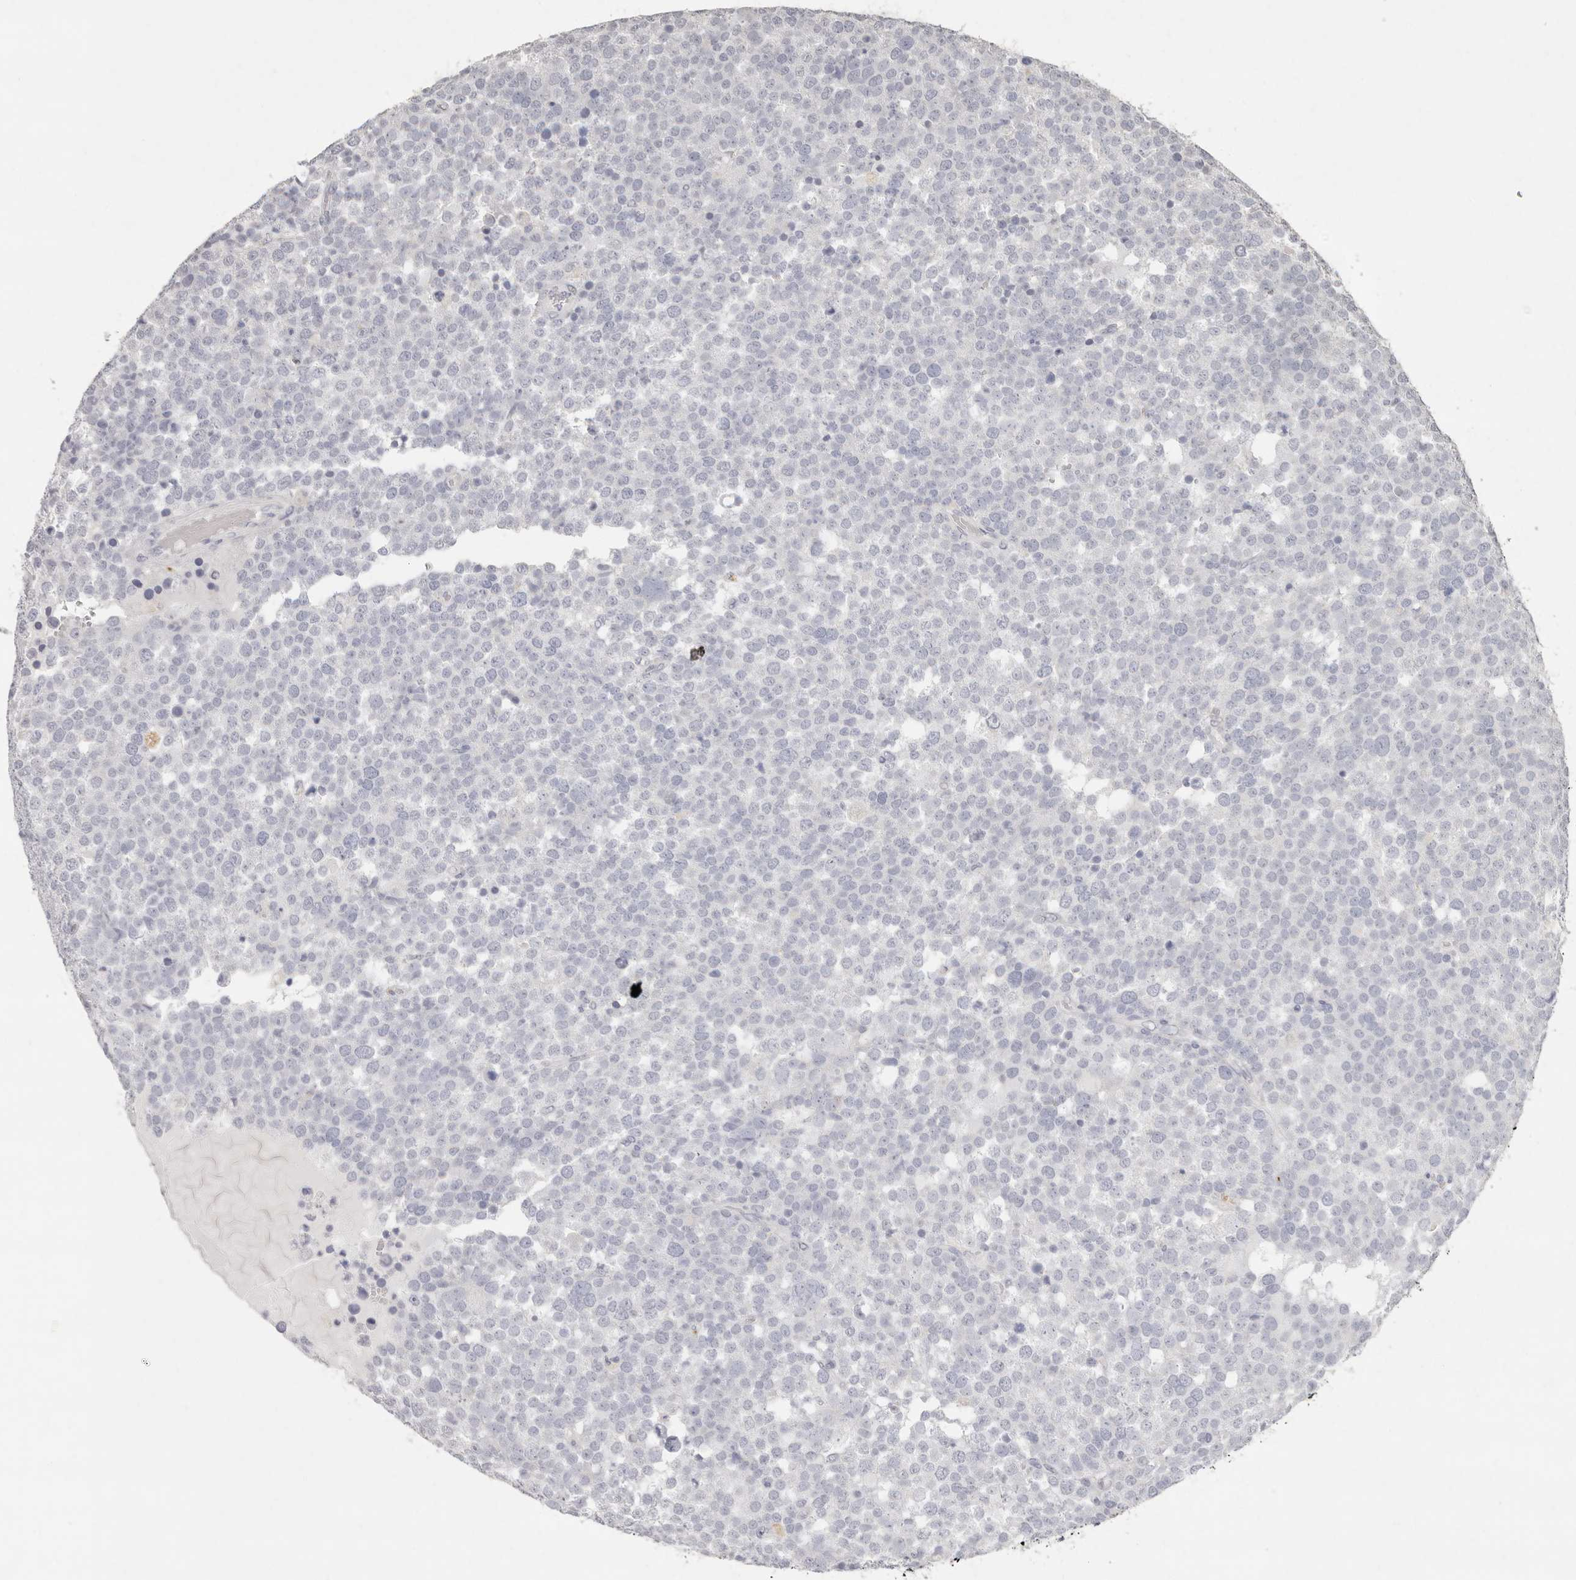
{"staining": {"intensity": "negative", "quantity": "none", "location": "none"}, "tissue": "testis cancer", "cell_type": "Tumor cells", "image_type": "cancer", "snomed": [{"axis": "morphology", "description": "Seminoma, NOS"}, {"axis": "topography", "description": "Testis"}], "caption": "This micrograph is of seminoma (testis) stained with immunohistochemistry (IHC) to label a protein in brown with the nuclei are counter-stained blue. There is no staining in tumor cells.", "gene": "FAM185A", "patient": {"sex": "male", "age": 71}}